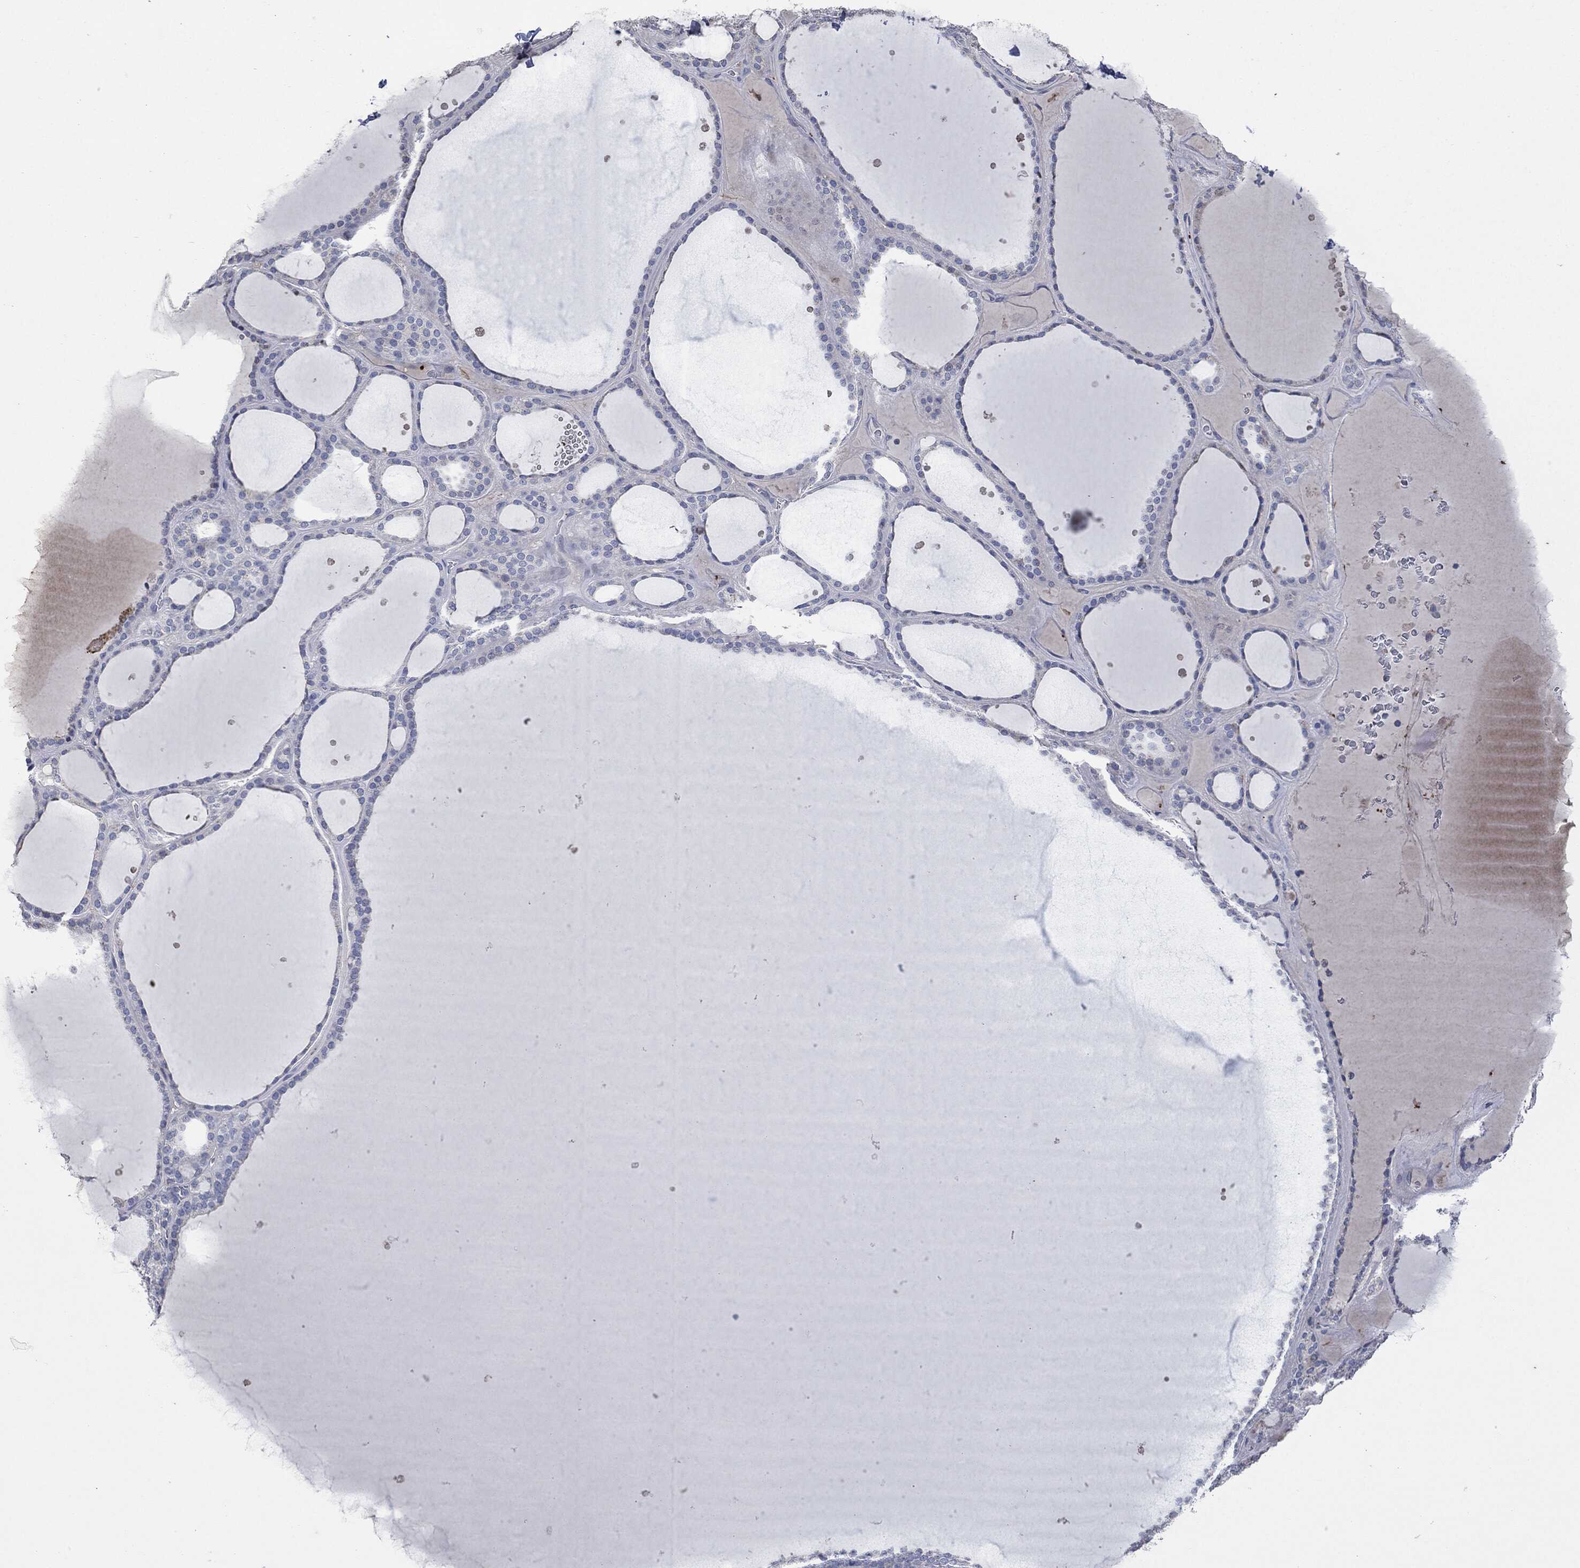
{"staining": {"intensity": "negative", "quantity": "none", "location": "none"}, "tissue": "thyroid gland", "cell_type": "Glandular cells", "image_type": "normal", "snomed": [{"axis": "morphology", "description": "Normal tissue, NOS"}, {"axis": "topography", "description": "Thyroid gland"}], "caption": "Glandular cells are negative for brown protein staining in unremarkable thyroid gland. The staining is performed using DAB brown chromogen with nuclei counter-stained in using hematoxylin.", "gene": "CD33", "patient": {"sex": "male", "age": 63}}